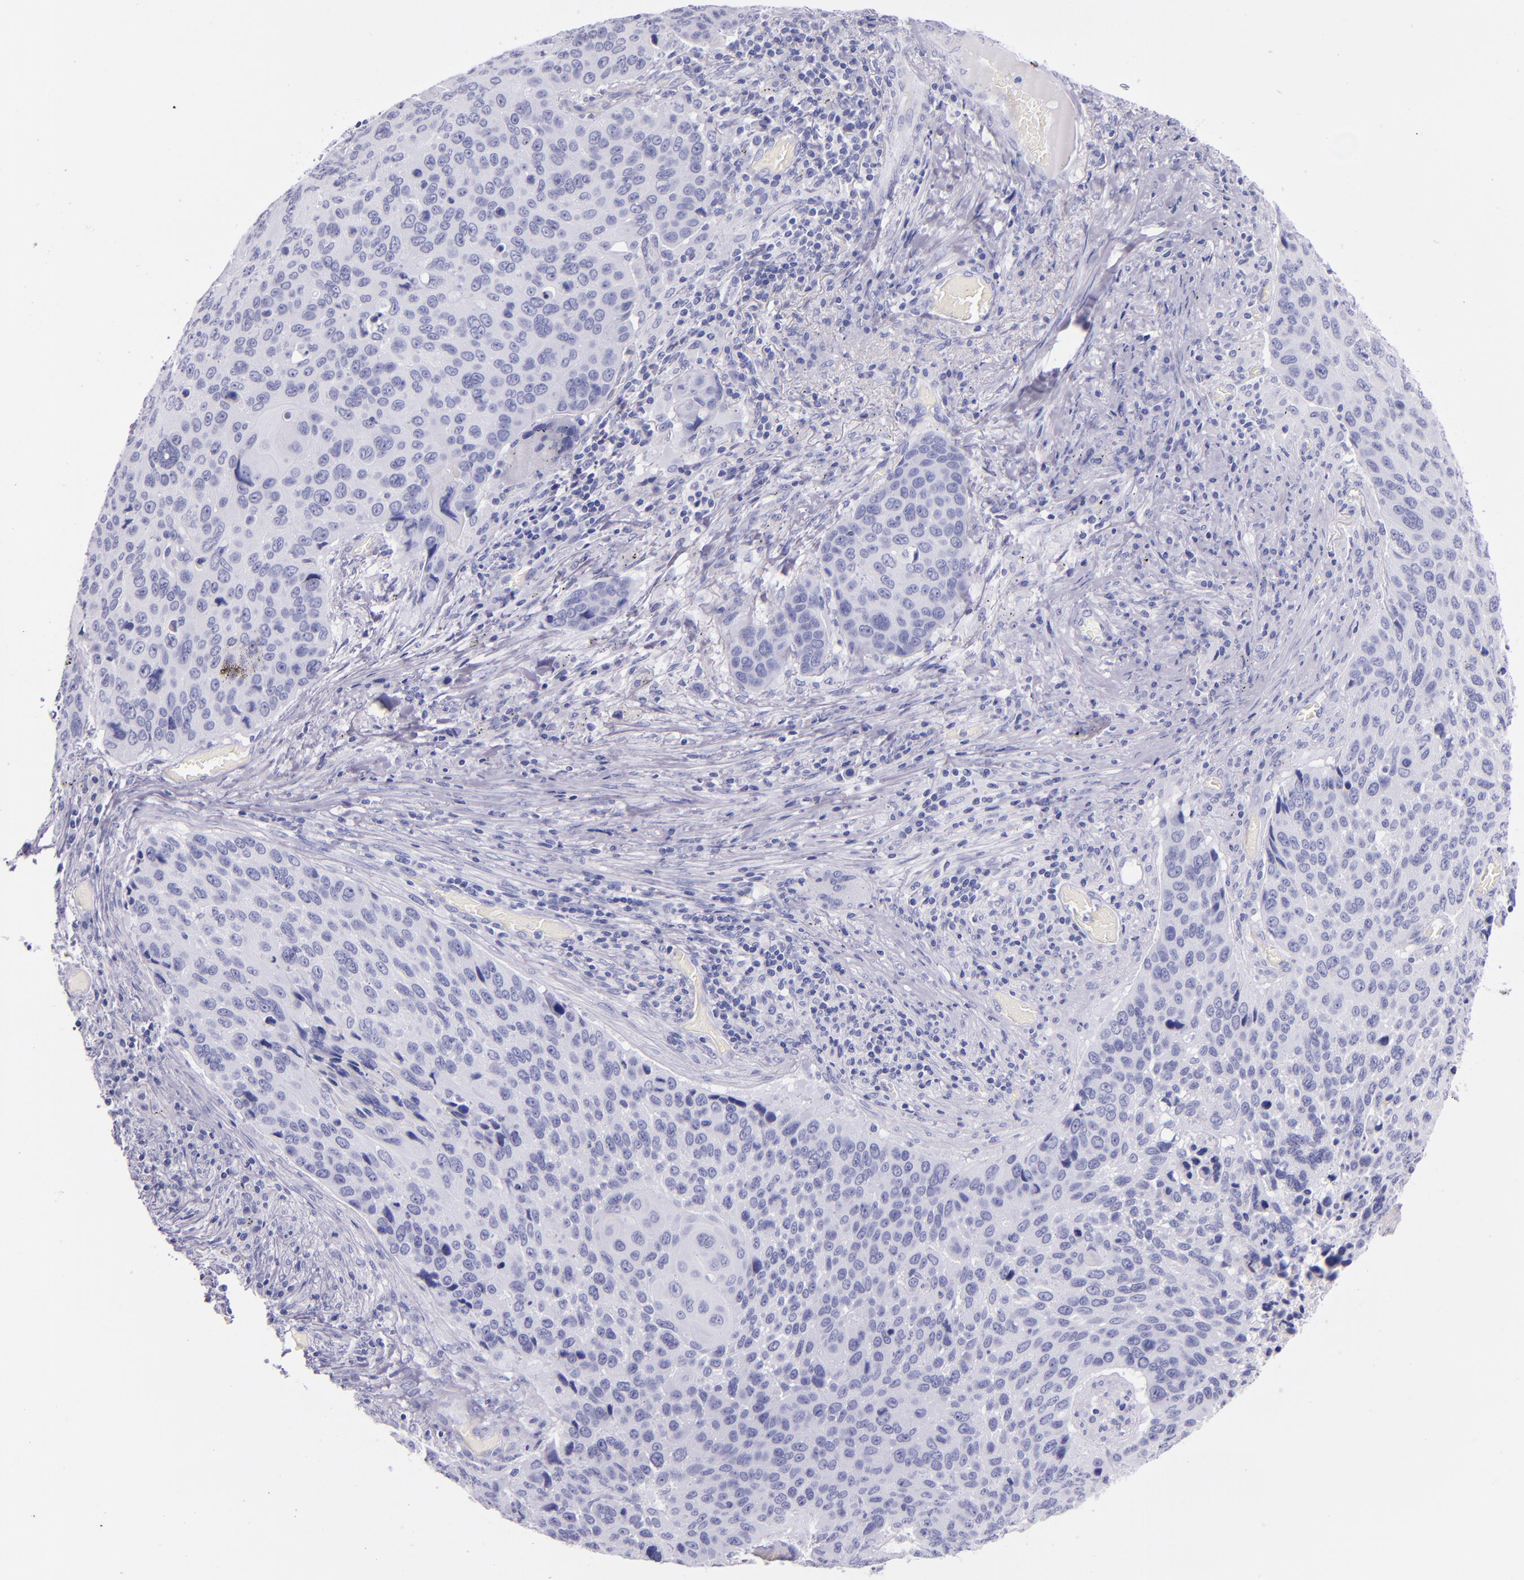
{"staining": {"intensity": "negative", "quantity": "none", "location": "none"}, "tissue": "lung cancer", "cell_type": "Tumor cells", "image_type": "cancer", "snomed": [{"axis": "morphology", "description": "Squamous cell carcinoma, NOS"}, {"axis": "topography", "description": "Lung"}], "caption": "The histopathology image reveals no significant expression in tumor cells of lung cancer.", "gene": "SFTPB", "patient": {"sex": "male", "age": 68}}